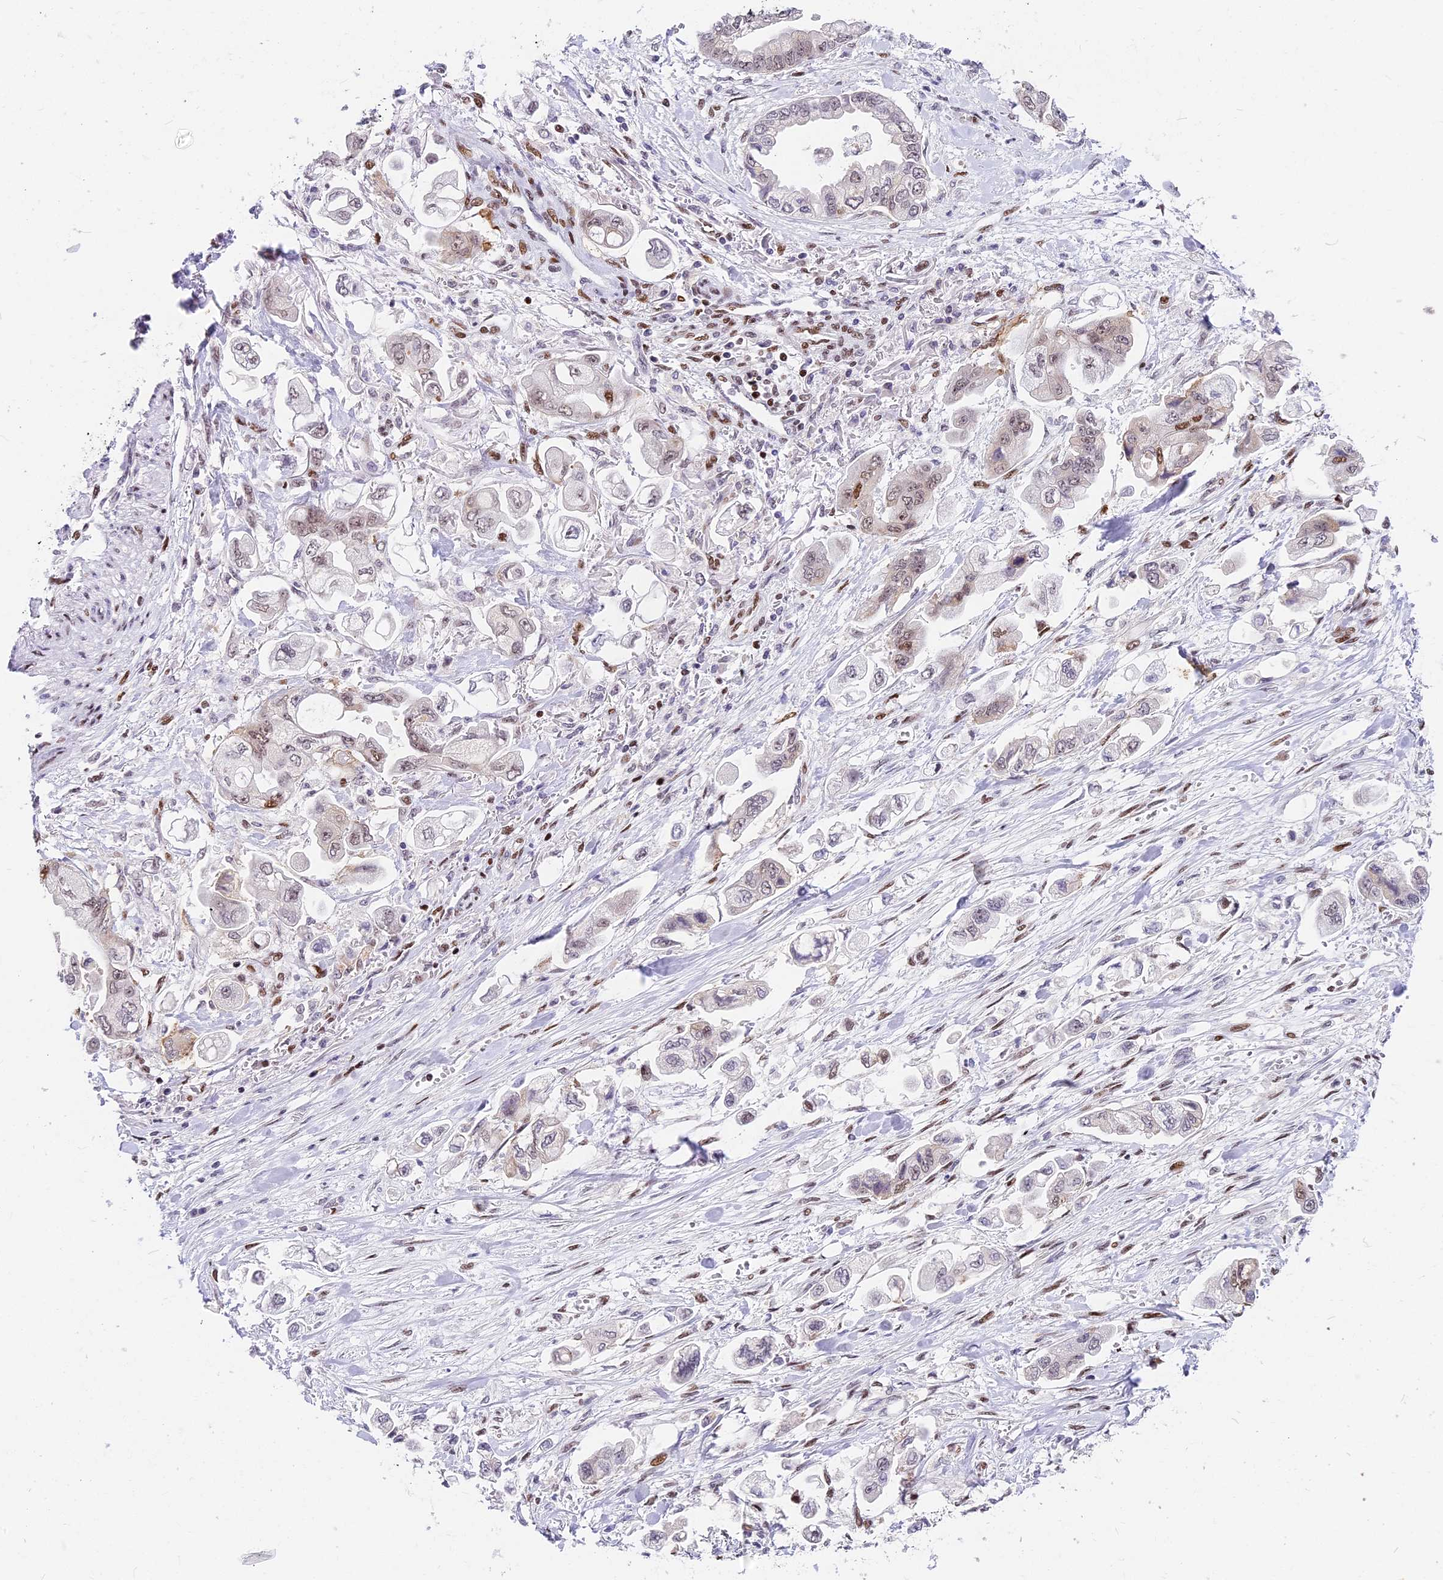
{"staining": {"intensity": "moderate", "quantity": "<25%", "location": "nuclear"}, "tissue": "stomach cancer", "cell_type": "Tumor cells", "image_type": "cancer", "snomed": [{"axis": "morphology", "description": "Adenocarcinoma, NOS"}, {"axis": "topography", "description": "Stomach"}], "caption": "Approximately <25% of tumor cells in human stomach cancer show moderate nuclear protein positivity as visualized by brown immunohistochemical staining.", "gene": "SBNO1", "patient": {"sex": "male", "age": 62}}